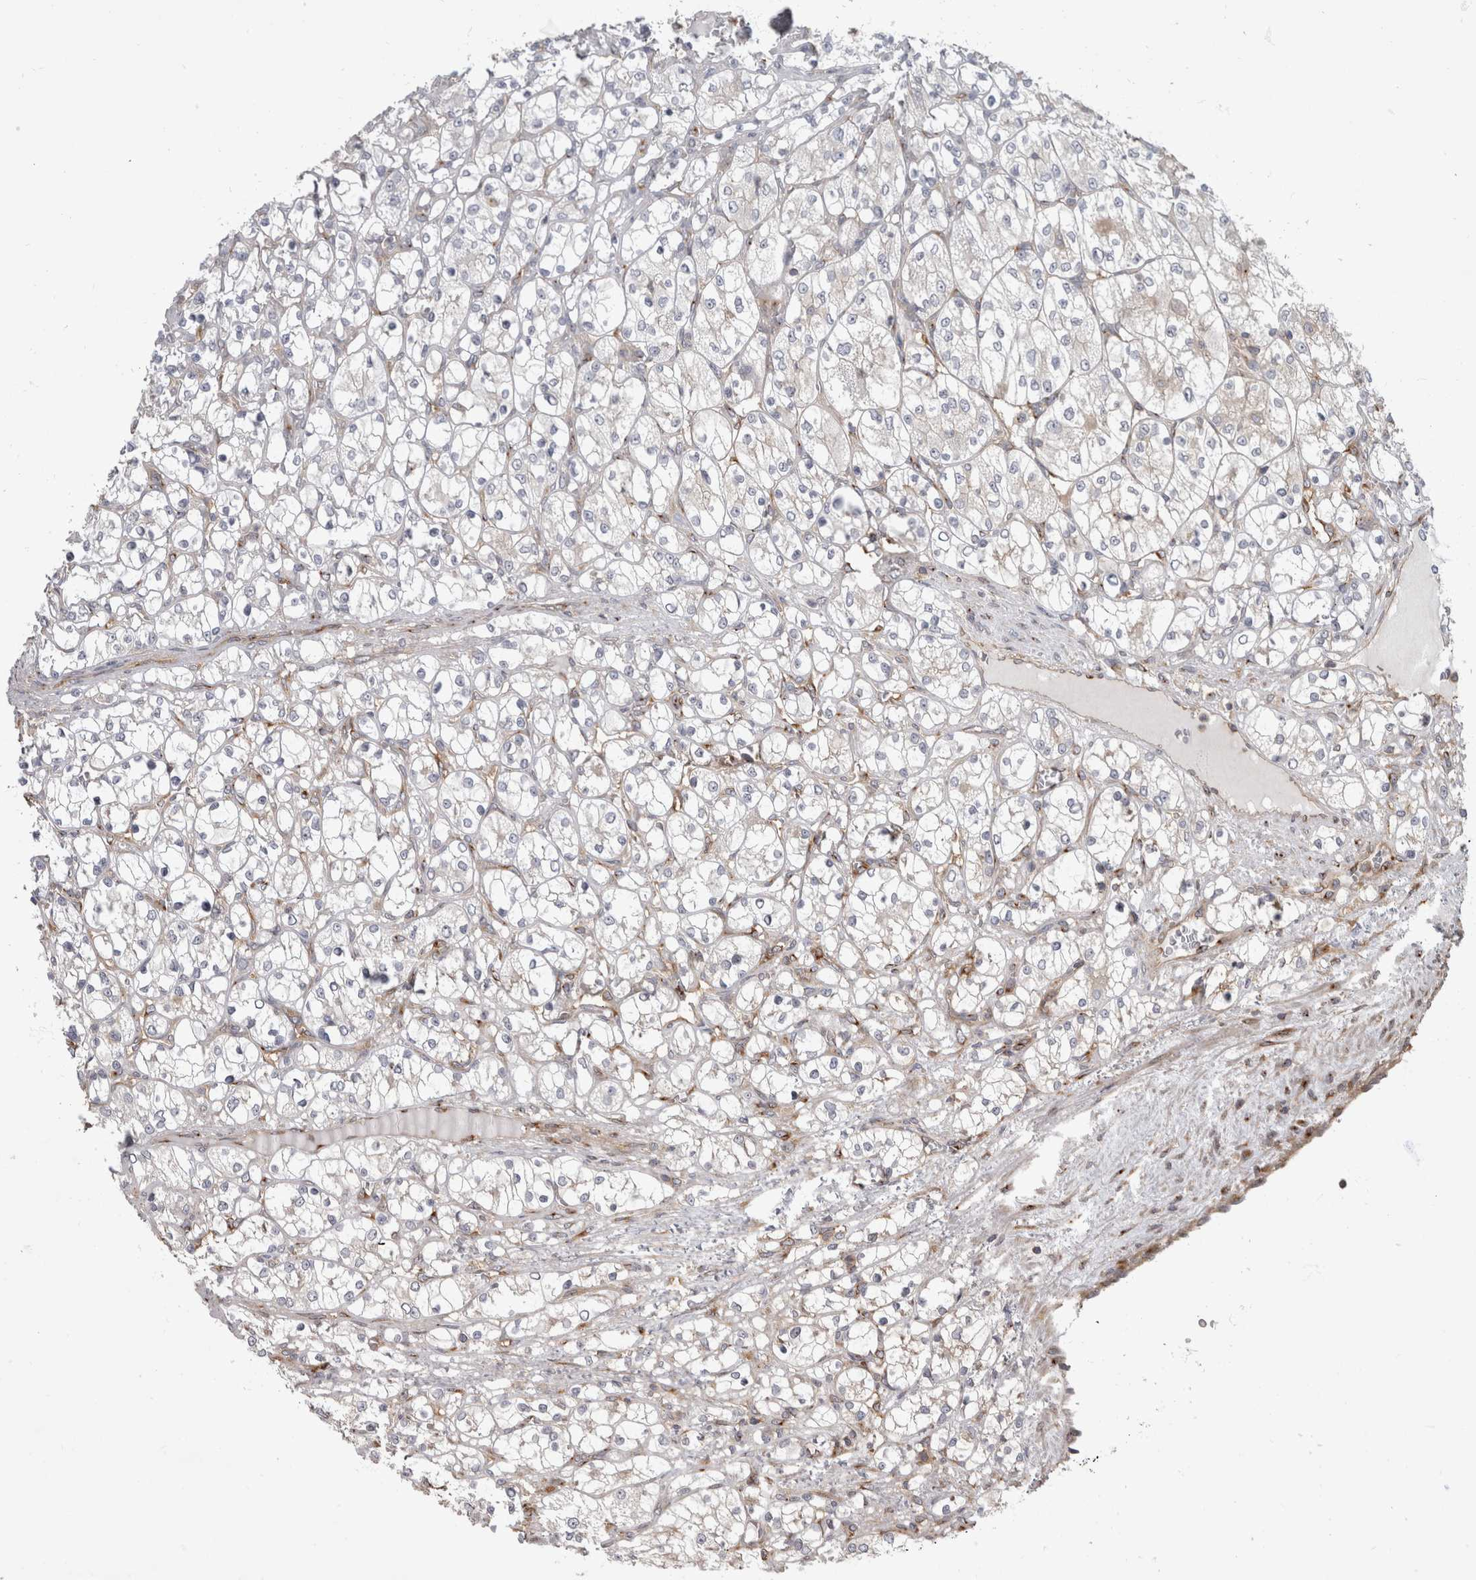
{"staining": {"intensity": "negative", "quantity": "none", "location": "none"}, "tissue": "renal cancer", "cell_type": "Tumor cells", "image_type": "cancer", "snomed": [{"axis": "morphology", "description": "Adenocarcinoma, NOS"}, {"axis": "topography", "description": "Kidney"}], "caption": "Renal adenocarcinoma stained for a protein using immunohistochemistry reveals no positivity tumor cells.", "gene": "HOOK3", "patient": {"sex": "female", "age": 69}}